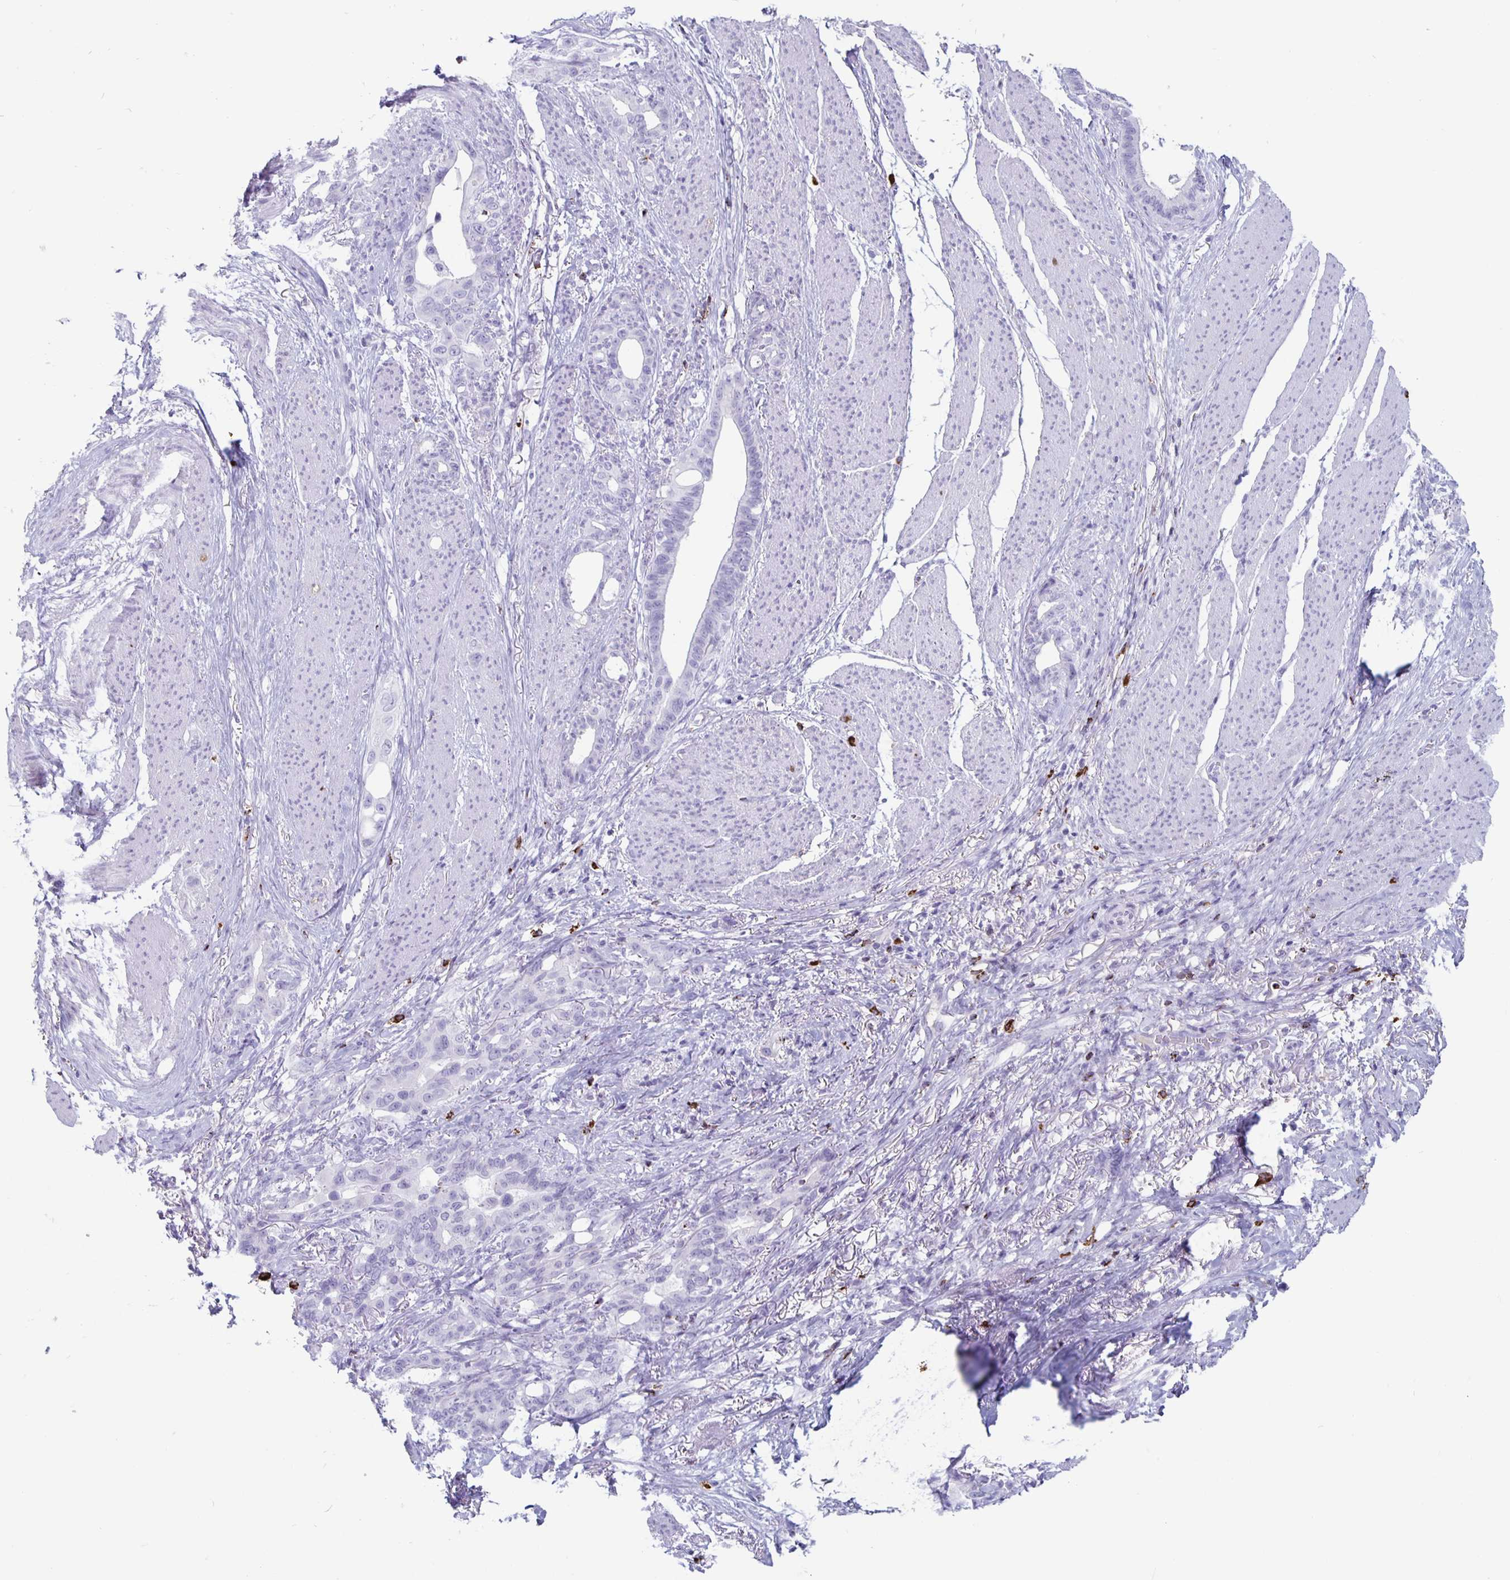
{"staining": {"intensity": "negative", "quantity": "none", "location": "none"}, "tissue": "stomach cancer", "cell_type": "Tumor cells", "image_type": "cancer", "snomed": [{"axis": "morphology", "description": "Normal tissue, NOS"}, {"axis": "morphology", "description": "Adenocarcinoma, NOS"}, {"axis": "topography", "description": "Esophagus"}, {"axis": "topography", "description": "Stomach, upper"}], "caption": "IHC photomicrograph of neoplastic tissue: stomach adenocarcinoma stained with DAB displays no significant protein positivity in tumor cells.", "gene": "GZMK", "patient": {"sex": "male", "age": 62}}